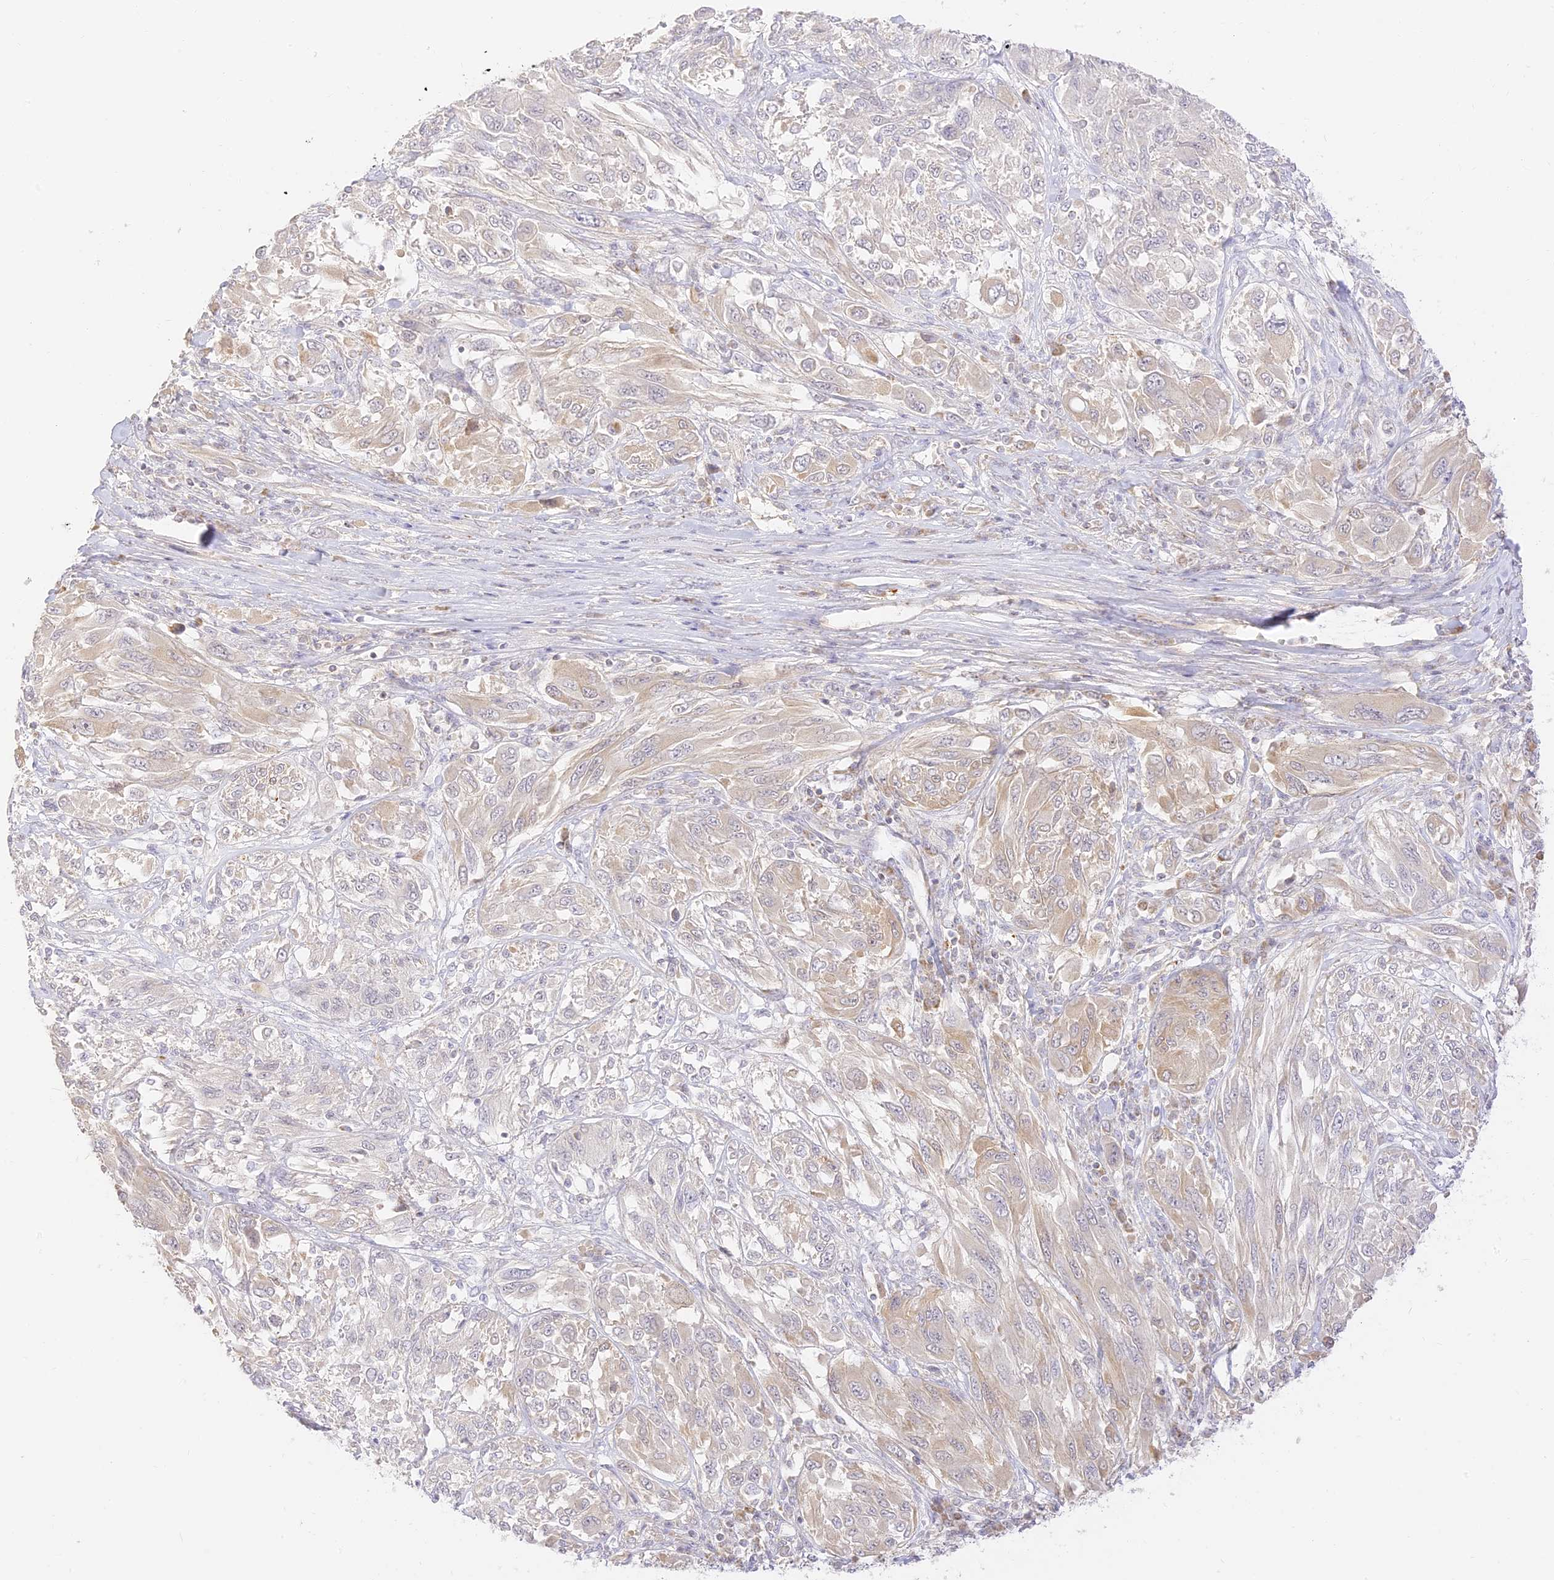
{"staining": {"intensity": "weak", "quantity": "<25%", "location": "cytoplasmic/membranous"}, "tissue": "melanoma", "cell_type": "Tumor cells", "image_type": "cancer", "snomed": [{"axis": "morphology", "description": "Malignant melanoma, NOS"}, {"axis": "topography", "description": "Skin"}], "caption": "This is a histopathology image of IHC staining of malignant melanoma, which shows no staining in tumor cells. (DAB immunohistochemistry (IHC), high magnification).", "gene": "LRRC15", "patient": {"sex": "female", "age": 91}}